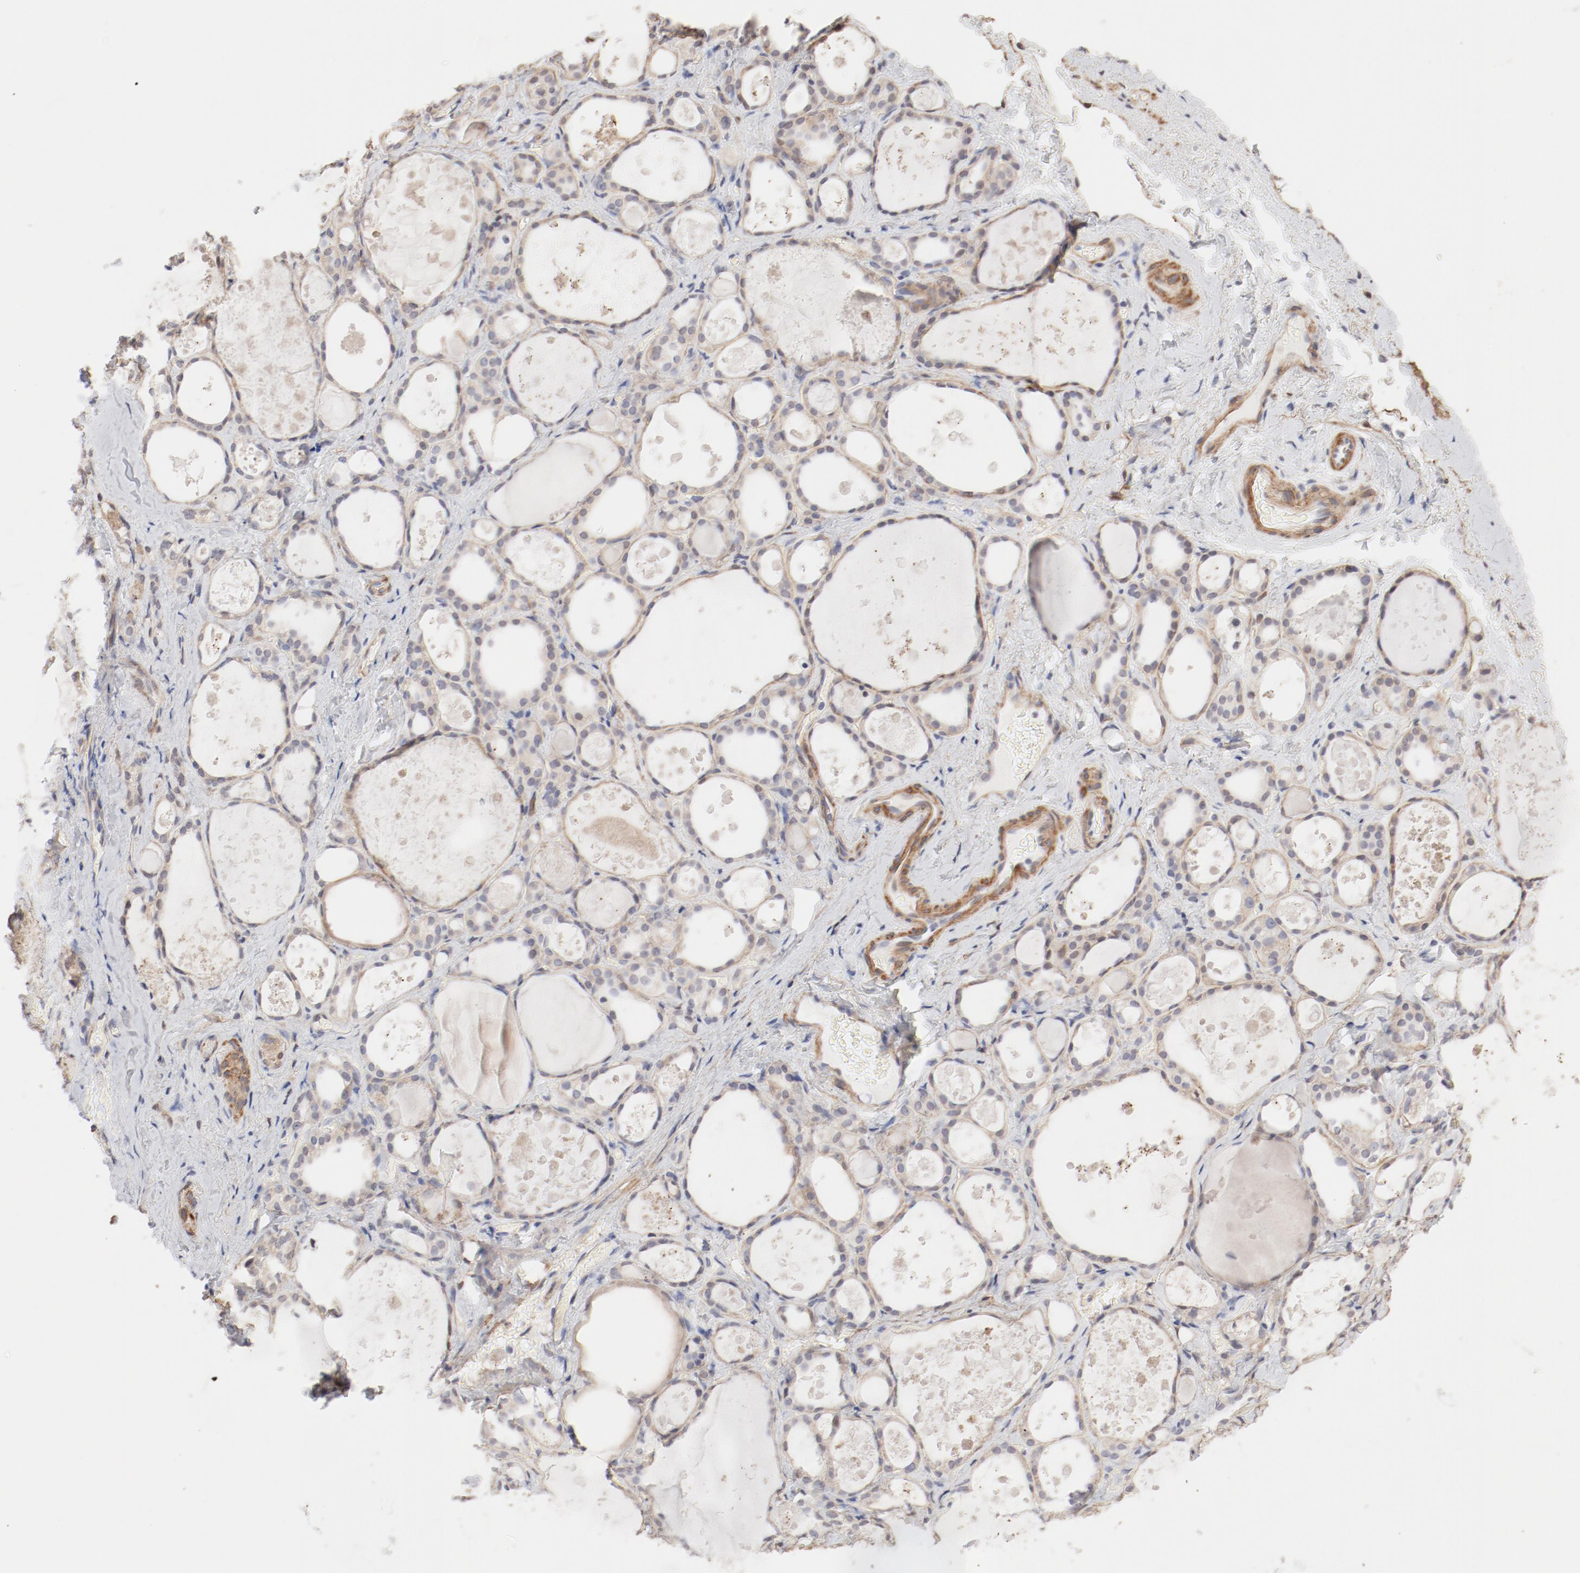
{"staining": {"intensity": "negative", "quantity": "none", "location": "none"}, "tissue": "thyroid gland", "cell_type": "Glandular cells", "image_type": "normal", "snomed": [{"axis": "morphology", "description": "Normal tissue, NOS"}, {"axis": "topography", "description": "Thyroid gland"}], "caption": "A high-resolution photomicrograph shows IHC staining of benign thyroid gland, which reveals no significant staining in glandular cells.", "gene": "MAGED4B", "patient": {"sex": "female", "age": 75}}